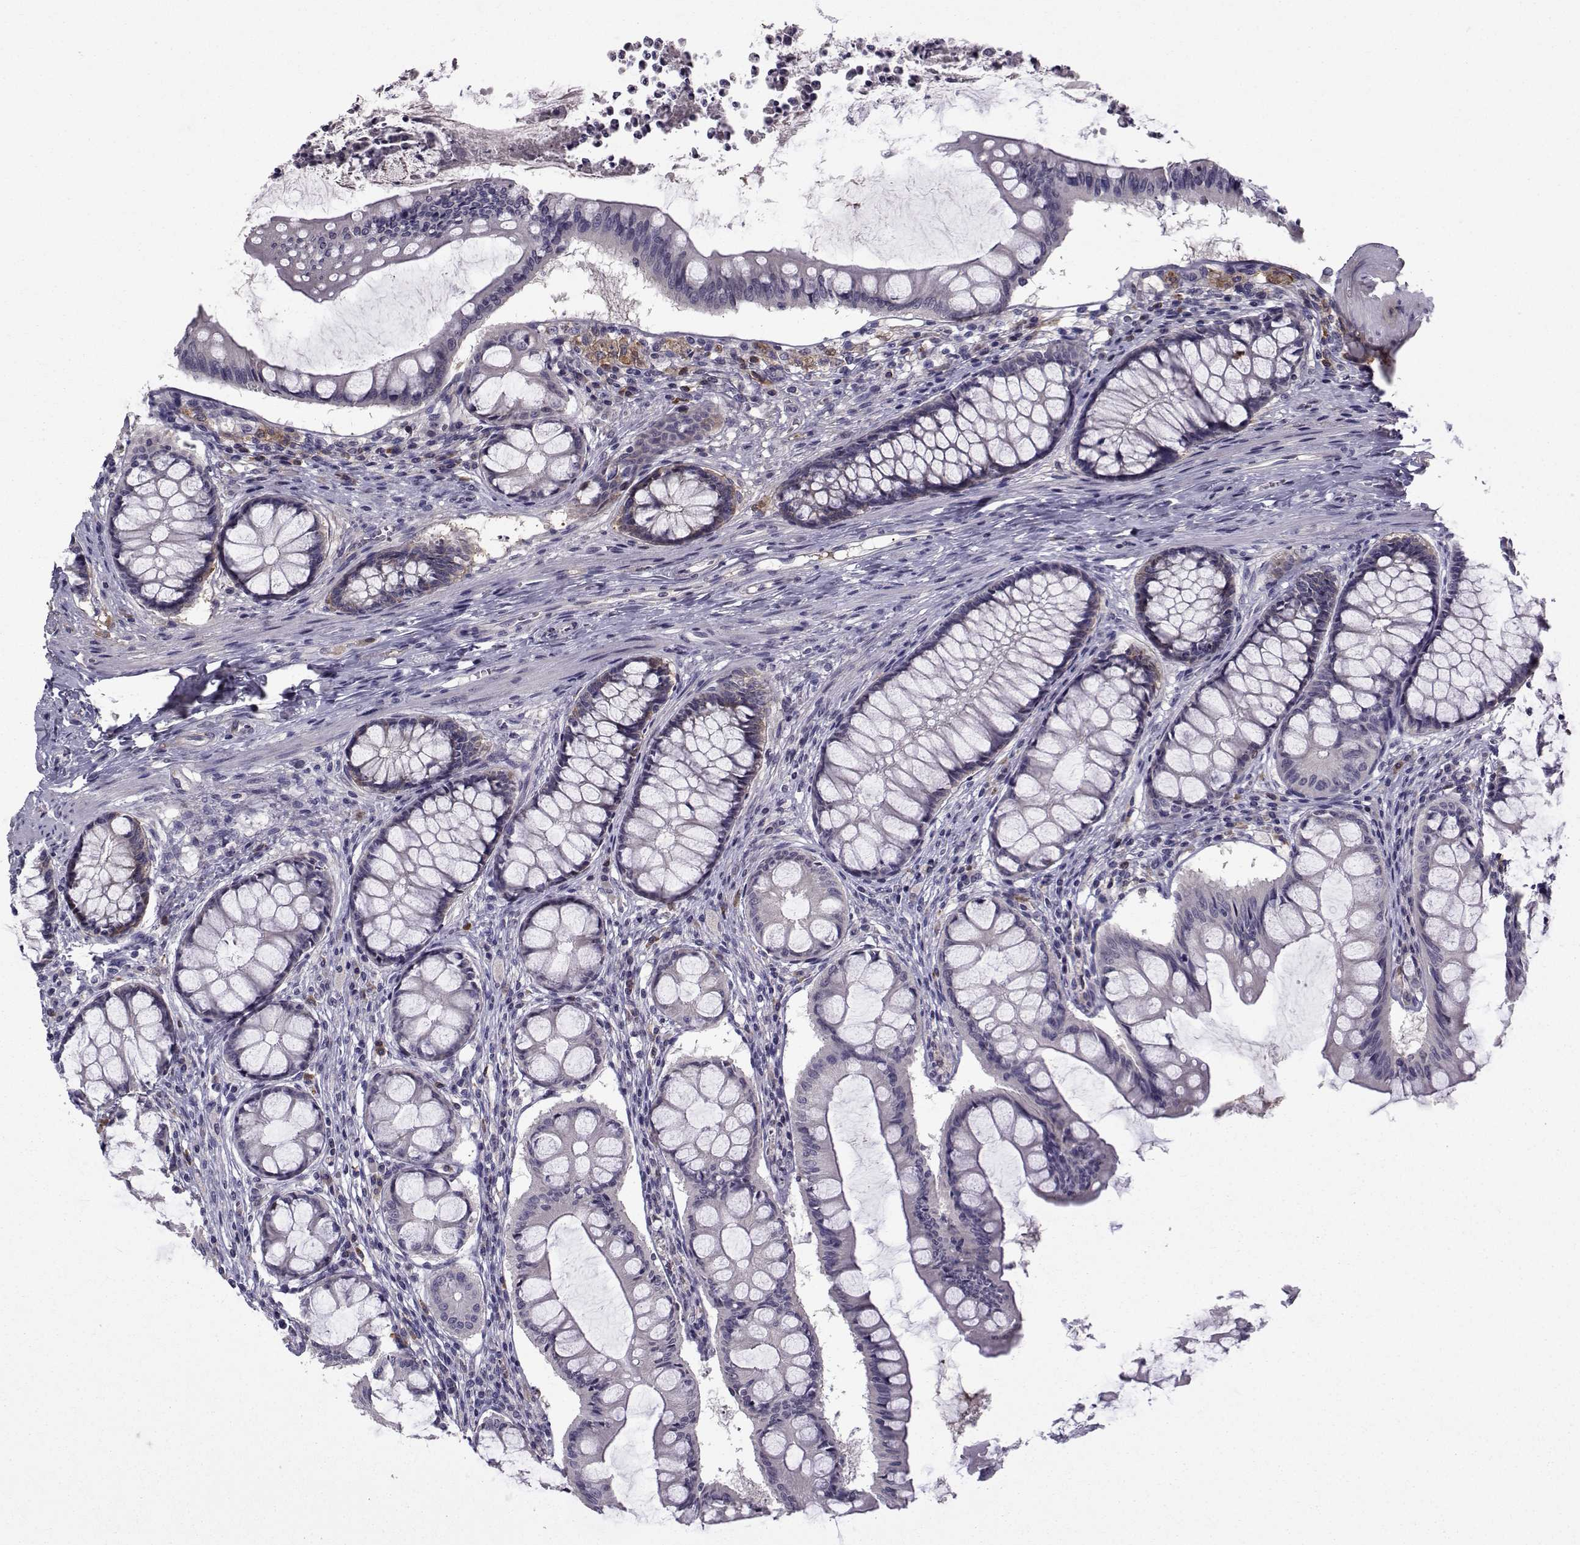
{"staining": {"intensity": "weak", "quantity": ">75%", "location": "cytoplasmic/membranous"}, "tissue": "colon", "cell_type": "Endothelial cells", "image_type": "normal", "snomed": [{"axis": "morphology", "description": "Normal tissue, NOS"}, {"axis": "topography", "description": "Colon"}], "caption": "A micrograph of human colon stained for a protein shows weak cytoplasmic/membranous brown staining in endothelial cells. The staining was performed using DAB to visualize the protein expression in brown, while the nuclei were stained in blue with hematoxylin (Magnification: 20x).", "gene": "TNFRSF11B", "patient": {"sex": "female", "age": 65}}